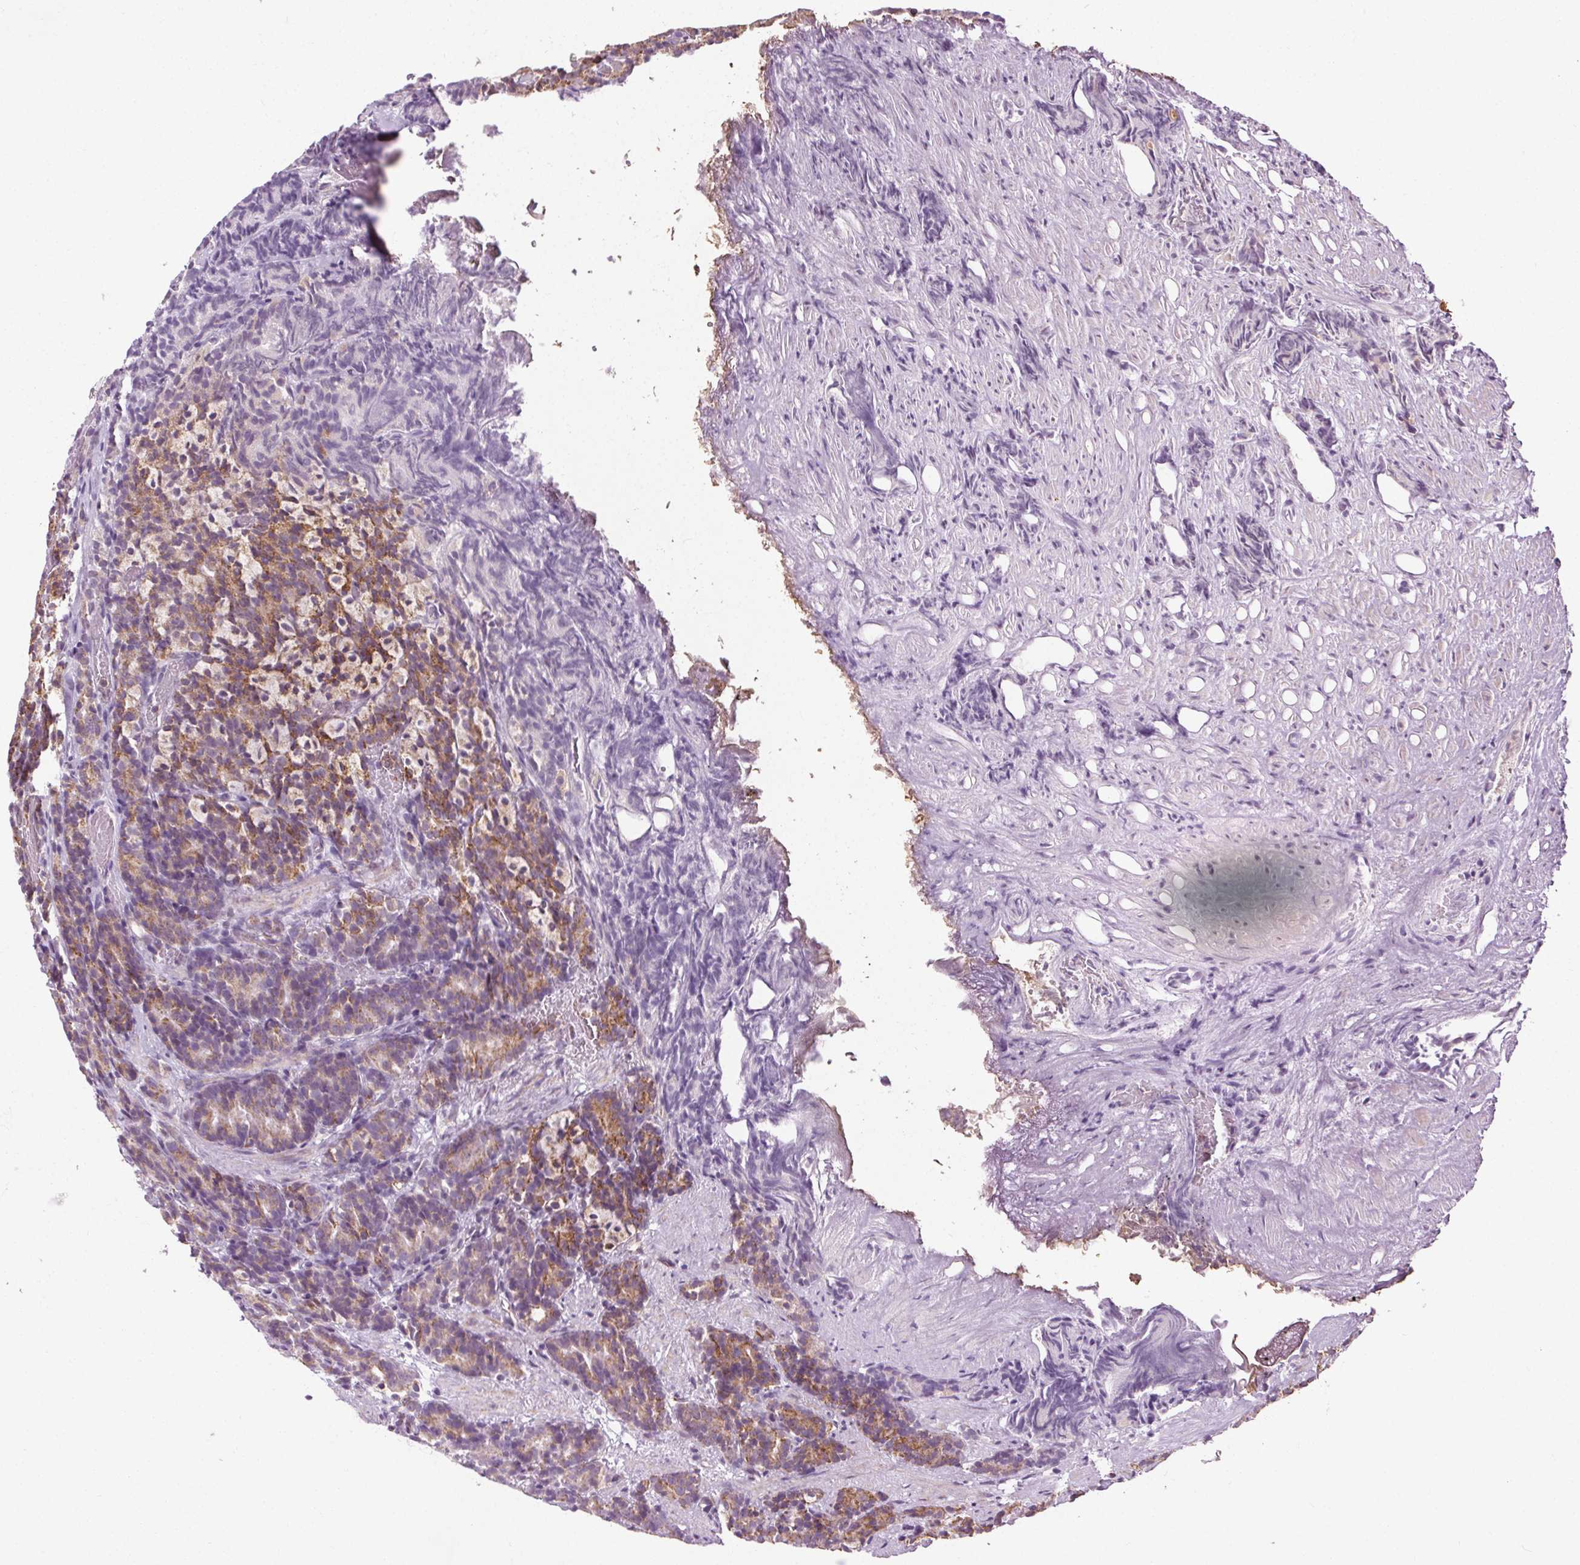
{"staining": {"intensity": "moderate", "quantity": "25%-75%", "location": "cytoplasmic/membranous"}, "tissue": "prostate cancer", "cell_type": "Tumor cells", "image_type": "cancer", "snomed": [{"axis": "morphology", "description": "Adenocarcinoma, High grade"}, {"axis": "topography", "description": "Prostate"}], "caption": "Tumor cells display medium levels of moderate cytoplasmic/membranous expression in approximately 25%-75% of cells in prostate high-grade adenocarcinoma.", "gene": "LFNG", "patient": {"sex": "male", "age": 84}}